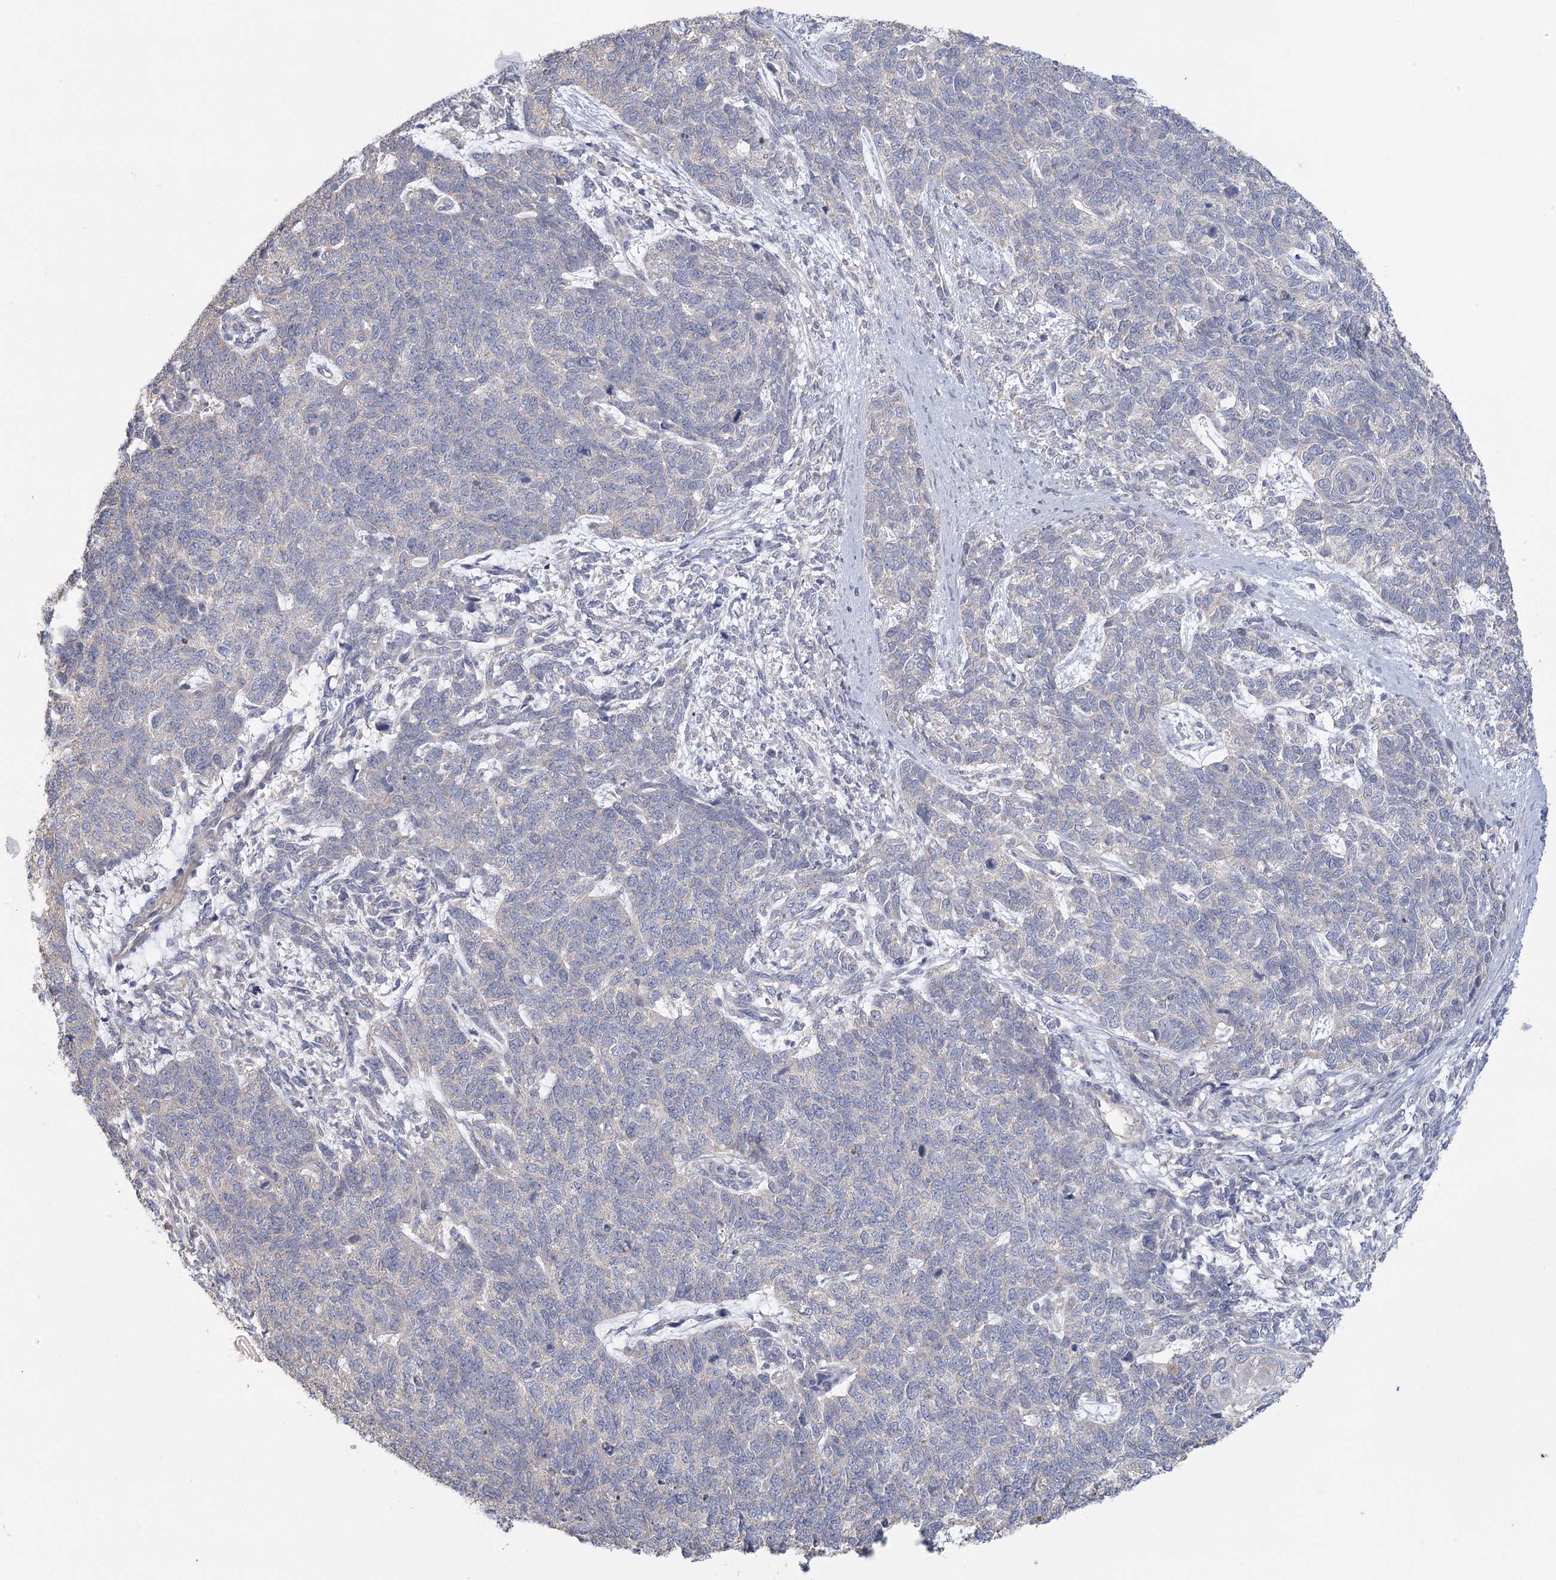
{"staining": {"intensity": "negative", "quantity": "none", "location": "none"}, "tissue": "cervical cancer", "cell_type": "Tumor cells", "image_type": "cancer", "snomed": [{"axis": "morphology", "description": "Squamous cell carcinoma, NOS"}, {"axis": "topography", "description": "Cervix"}], "caption": "The immunohistochemistry (IHC) histopathology image has no significant expression in tumor cells of cervical cancer (squamous cell carcinoma) tissue.", "gene": "CNTLN", "patient": {"sex": "female", "age": 63}}